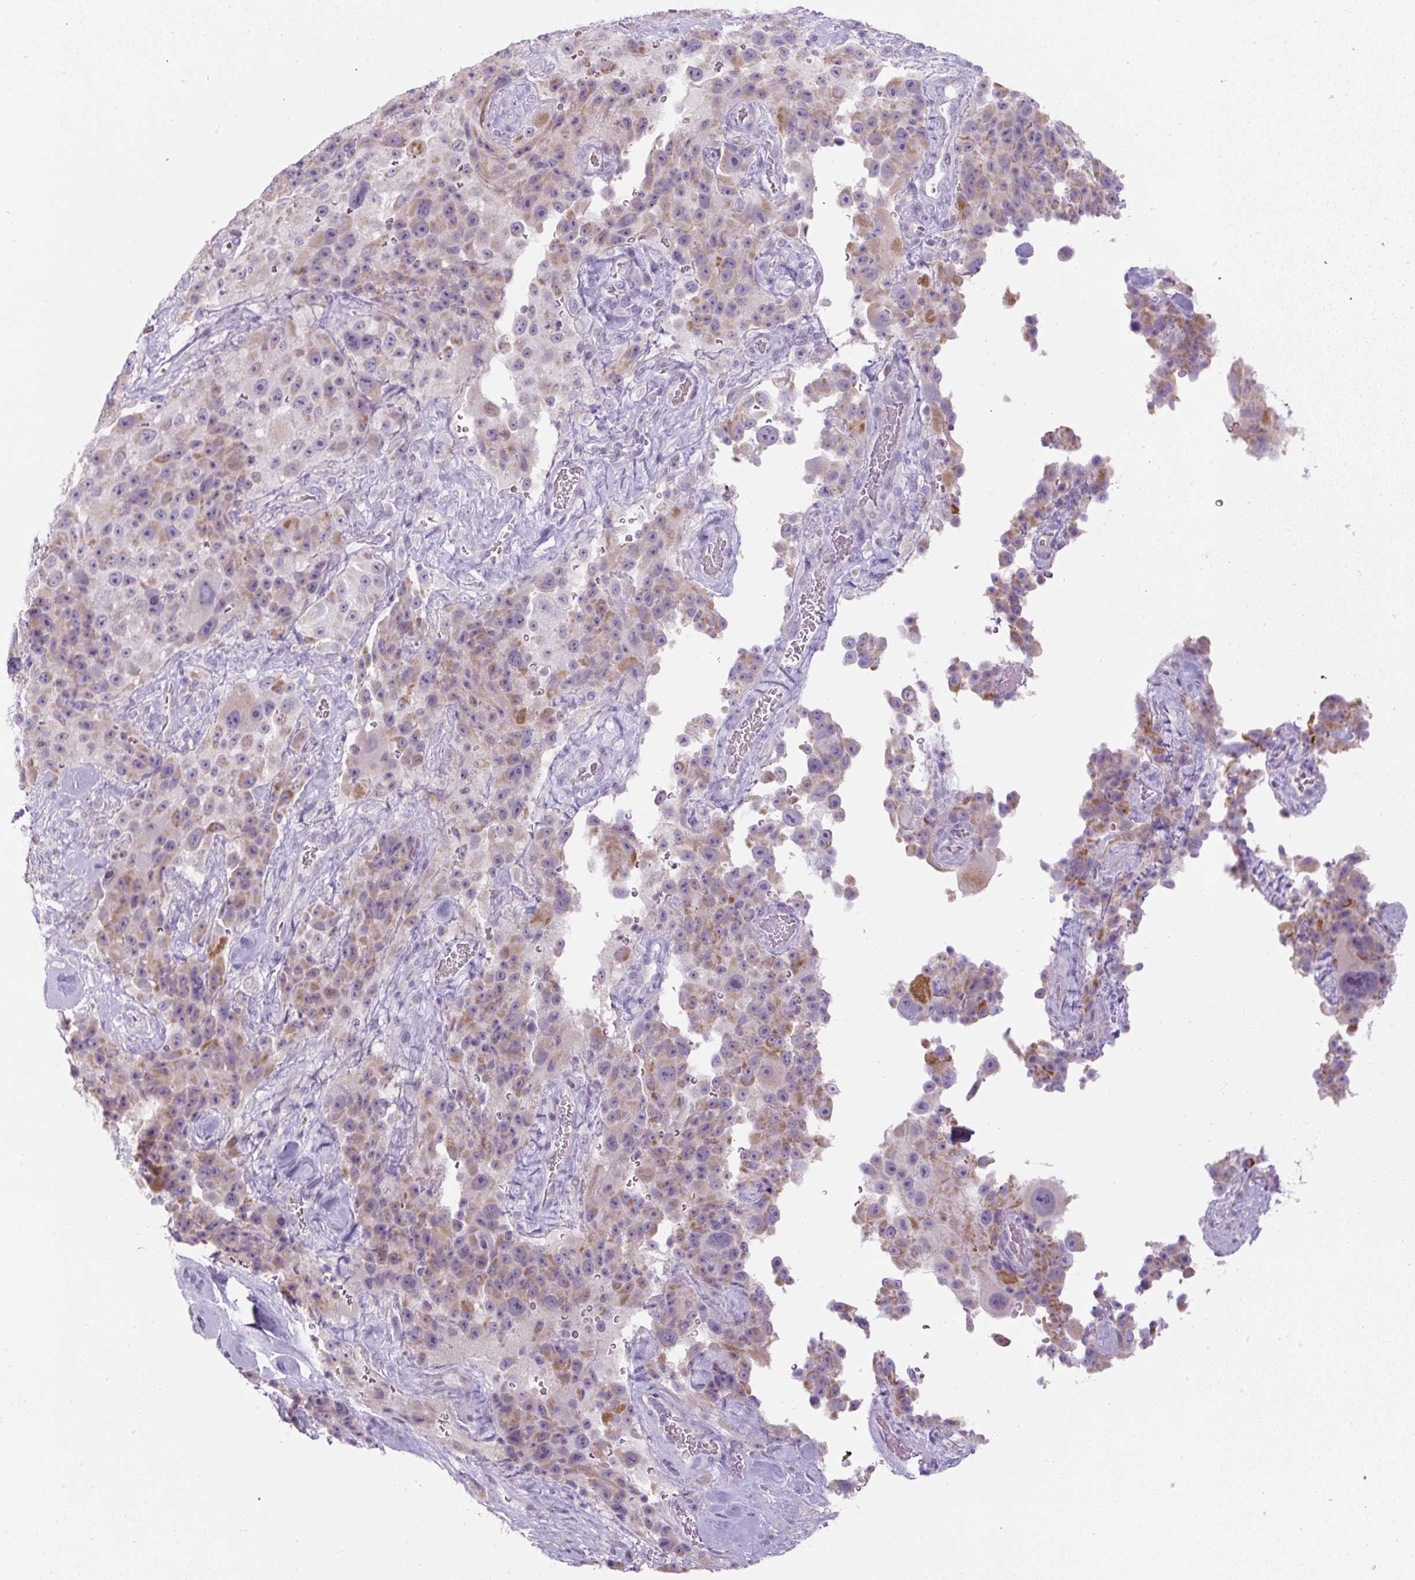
{"staining": {"intensity": "moderate", "quantity": "25%-75%", "location": "cytoplasmic/membranous"}, "tissue": "melanoma", "cell_type": "Tumor cells", "image_type": "cancer", "snomed": [{"axis": "morphology", "description": "Malignant melanoma, Metastatic site"}, {"axis": "topography", "description": "Lymph node"}], "caption": "Malignant melanoma (metastatic site) was stained to show a protein in brown. There is medium levels of moderate cytoplasmic/membranous expression in approximately 25%-75% of tumor cells.", "gene": "FGFBP3", "patient": {"sex": "male", "age": 62}}